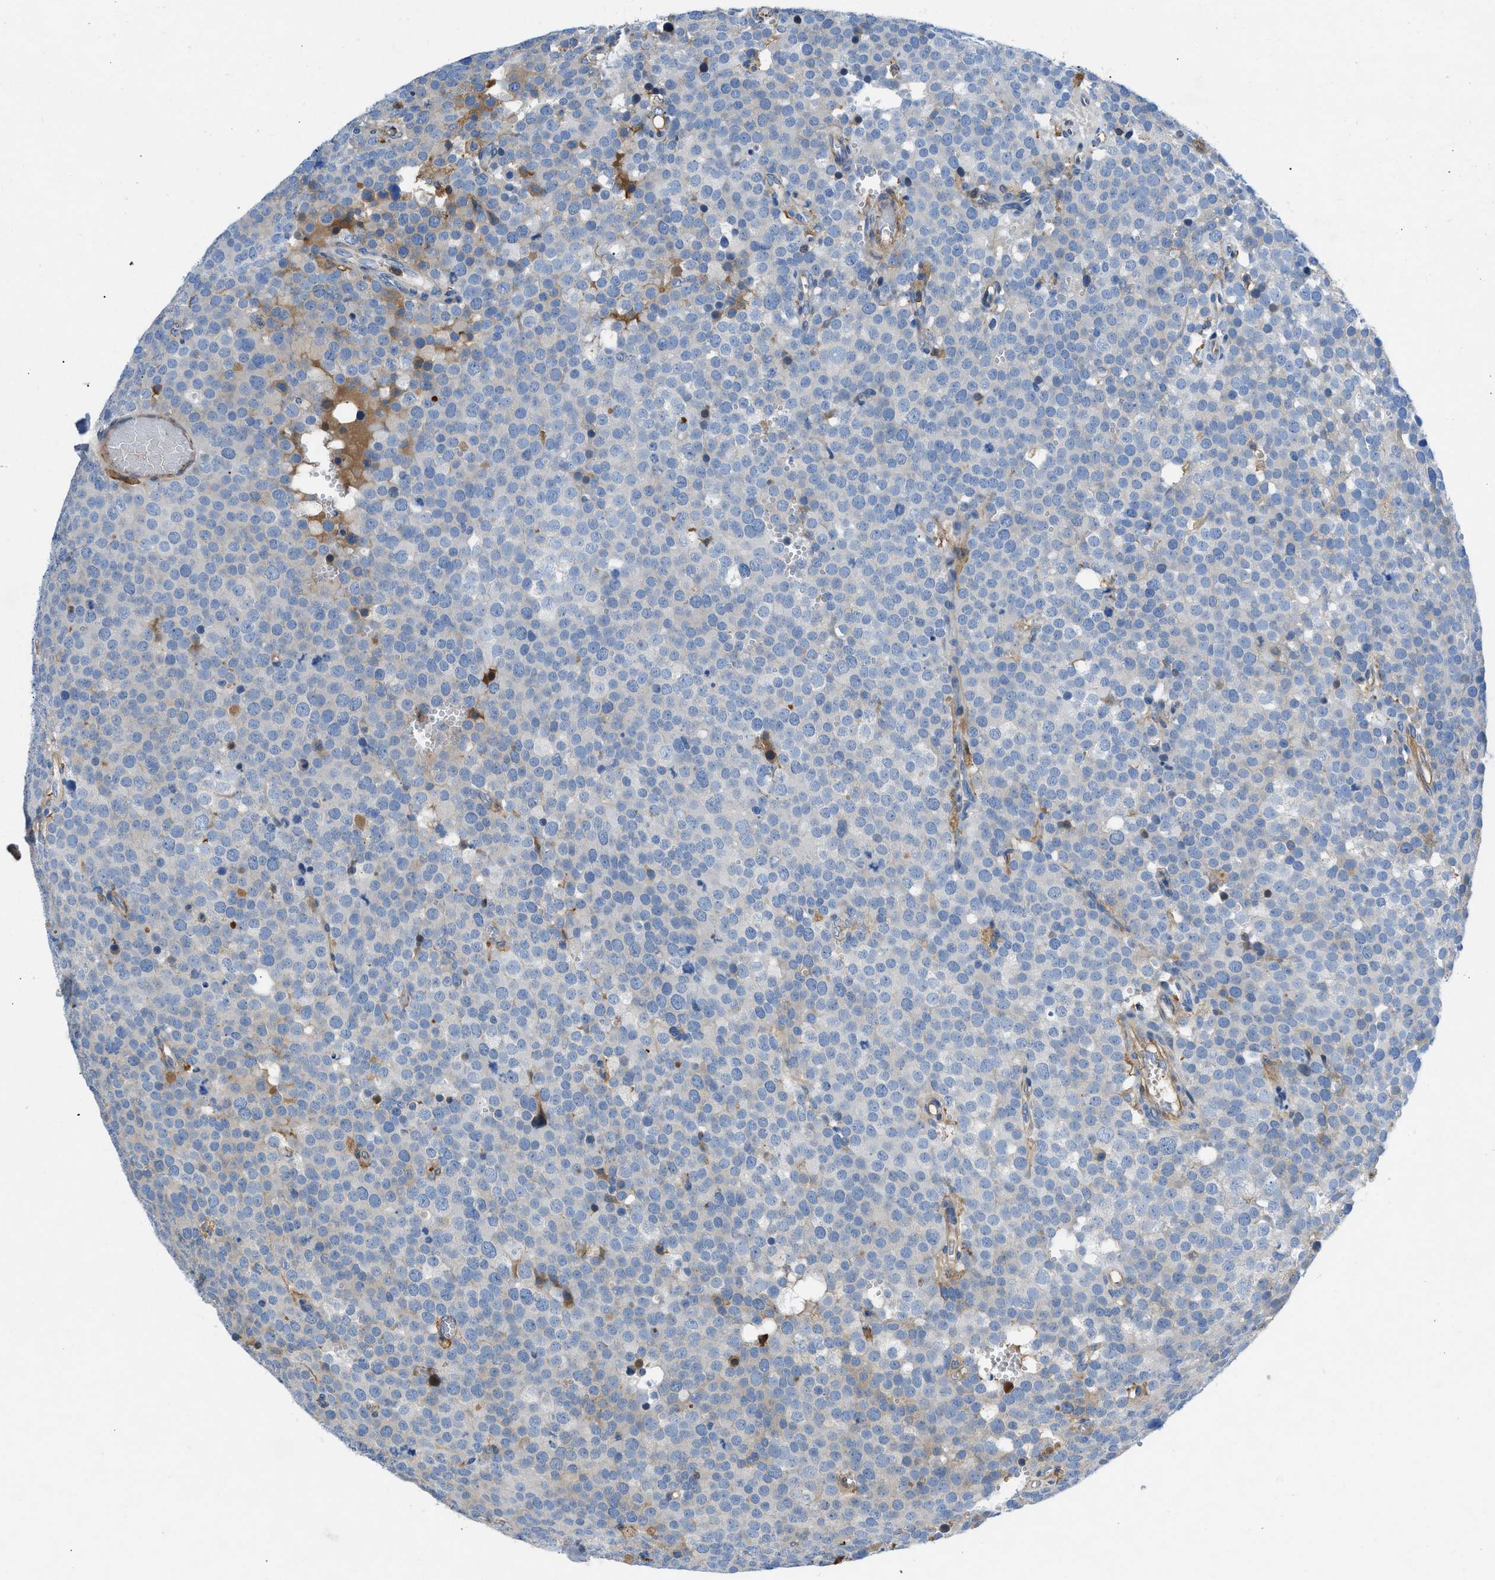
{"staining": {"intensity": "negative", "quantity": "none", "location": "none"}, "tissue": "testis cancer", "cell_type": "Tumor cells", "image_type": "cancer", "snomed": [{"axis": "morphology", "description": "Normal tissue, NOS"}, {"axis": "morphology", "description": "Seminoma, NOS"}, {"axis": "topography", "description": "Testis"}], "caption": "High magnification brightfield microscopy of testis seminoma stained with DAB (3,3'-diaminobenzidine) (brown) and counterstained with hematoxylin (blue): tumor cells show no significant positivity.", "gene": "ATP6V0D1", "patient": {"sex": "male", "age": 71}}